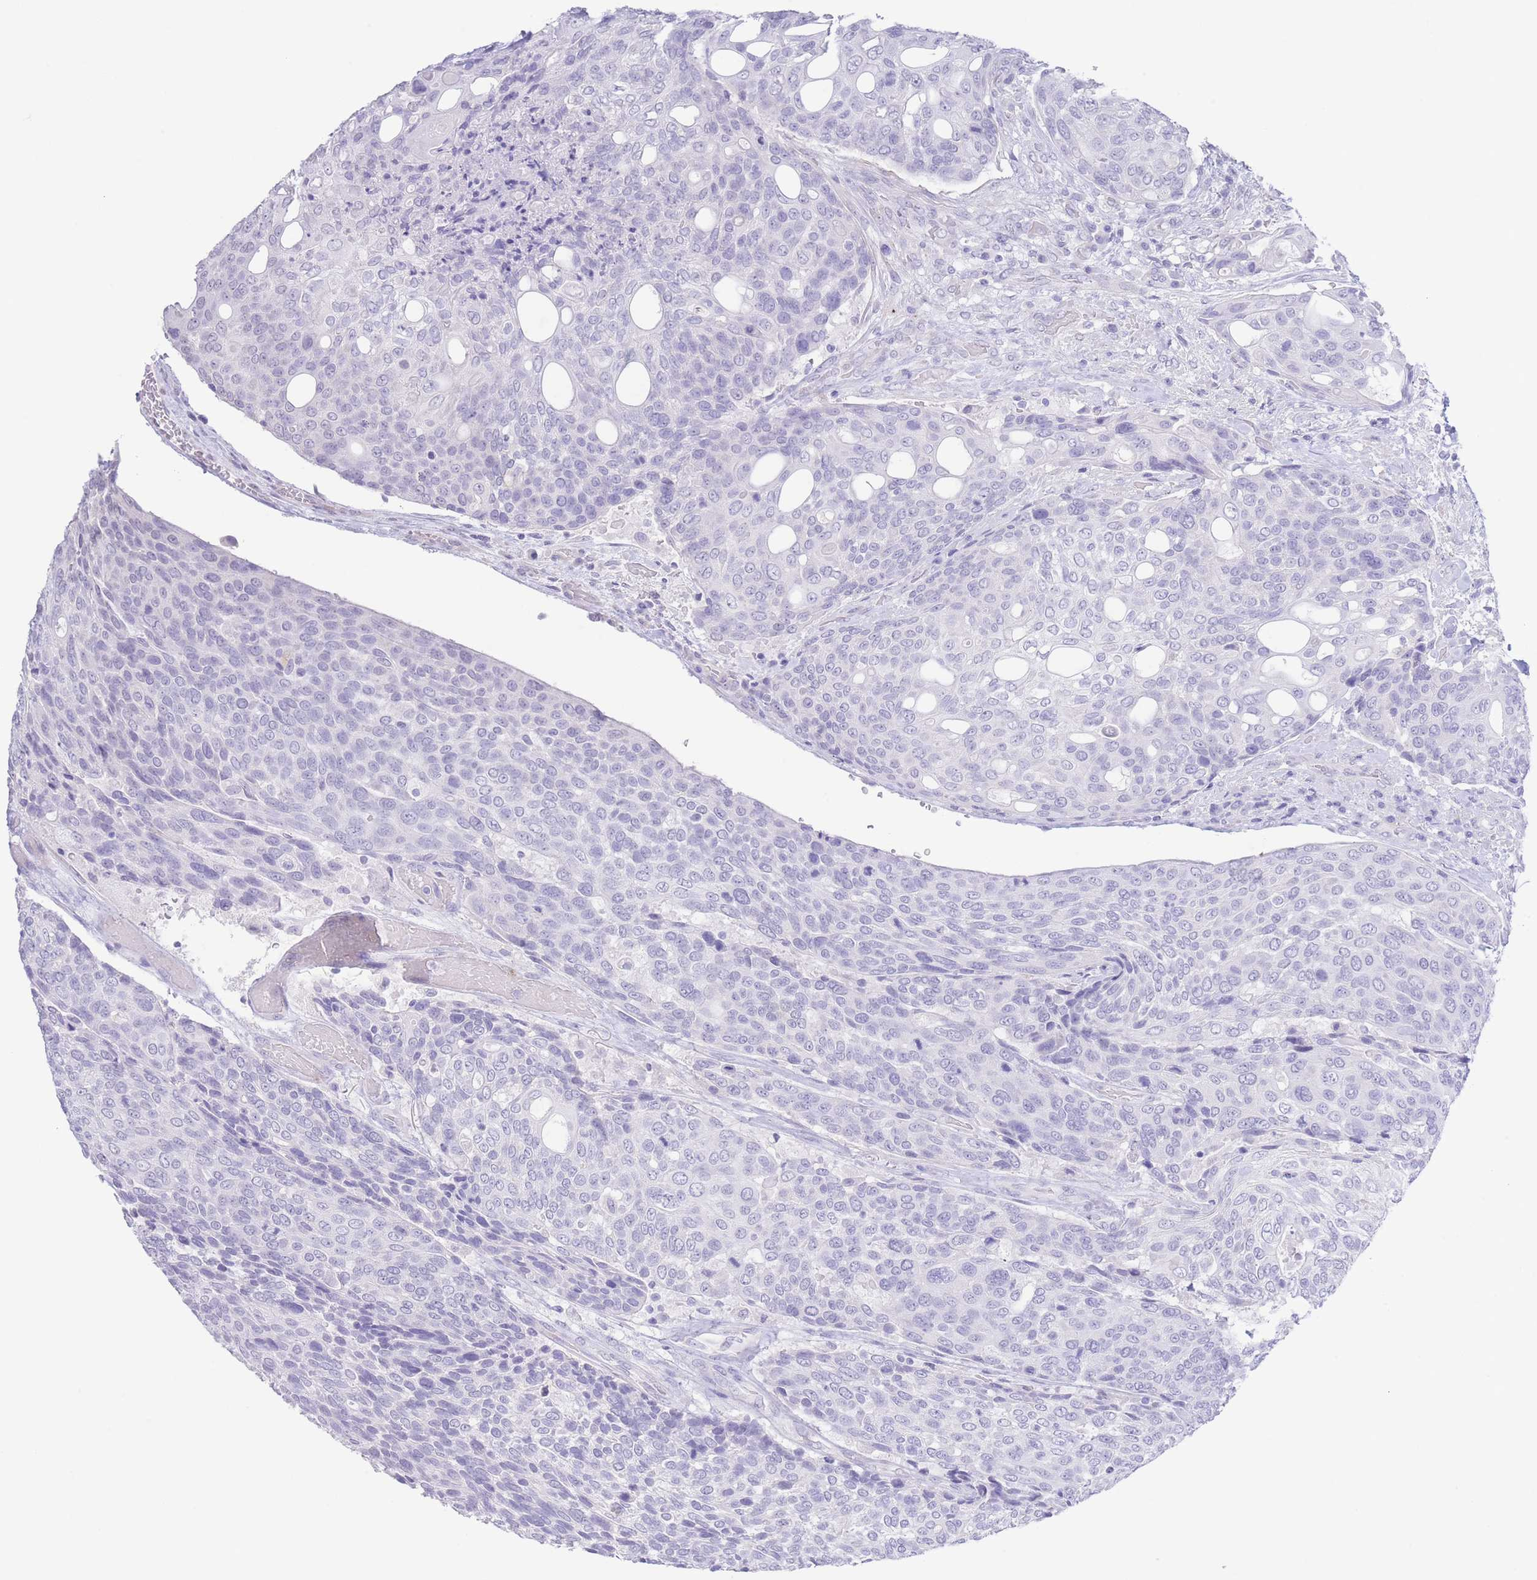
{"staining": {"intensity": "negative", "quantity": "none", "location": "none"}, "tissue": "urothelial cancer", "cell_type": "Tumor cells", "image_type": "cancer", "snomed": [{"axis": "morphology", "description": "Urothelial carcinoma, High grade"}, {"axis": "topography", "description": "Urinary bladder"}], "caption": "Immunohistochemistry histopathology image of urothelial carcinoma (high-grade) stained for a protein (brown), which shows no positivity in tumor cells. Nuclei are stained in blue.", "gene": "PKLR", "patient": {"sex": "female", "age": 70}}